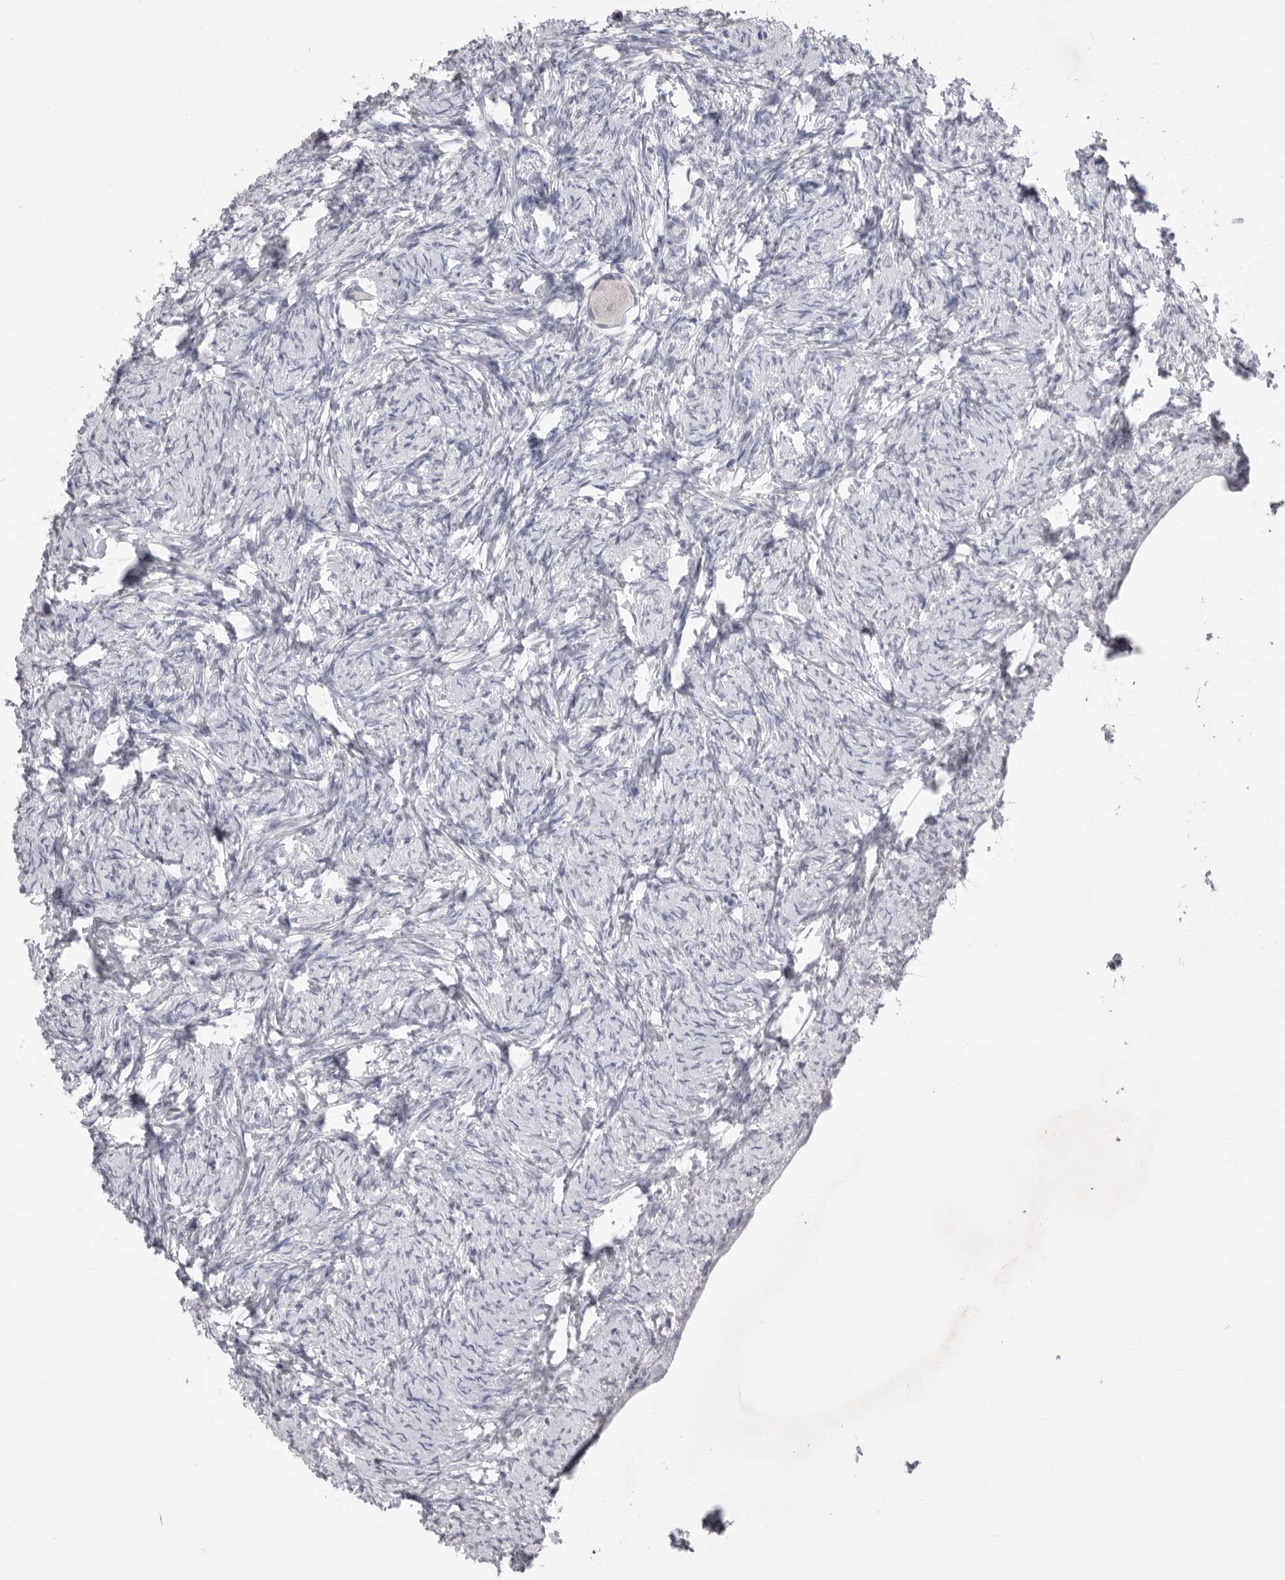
{"staining": {"intensity": "negative", "quantity": "none", "location": "none"}, "tissue": "ovary", "cell_type": "Follicle cells", "image_type": "normal", "snomed": [{"axis": "morphology", "description": "Normal tissue, NOS"}, {"axis": "topography", "description": "Ovary"}], "caption": "Immunohistochemistry (IHC) photomicrograph of benign ovary stained for a protein (brown), which shows no staining in follicle cells. Brightfield microscopy of immunohistochemistry stained with DAB (brown) and hematoxylin (blue), captured at high magnification.", "gene": "ZBTB7B", "patient": {"sex": "female", "age": 34}}